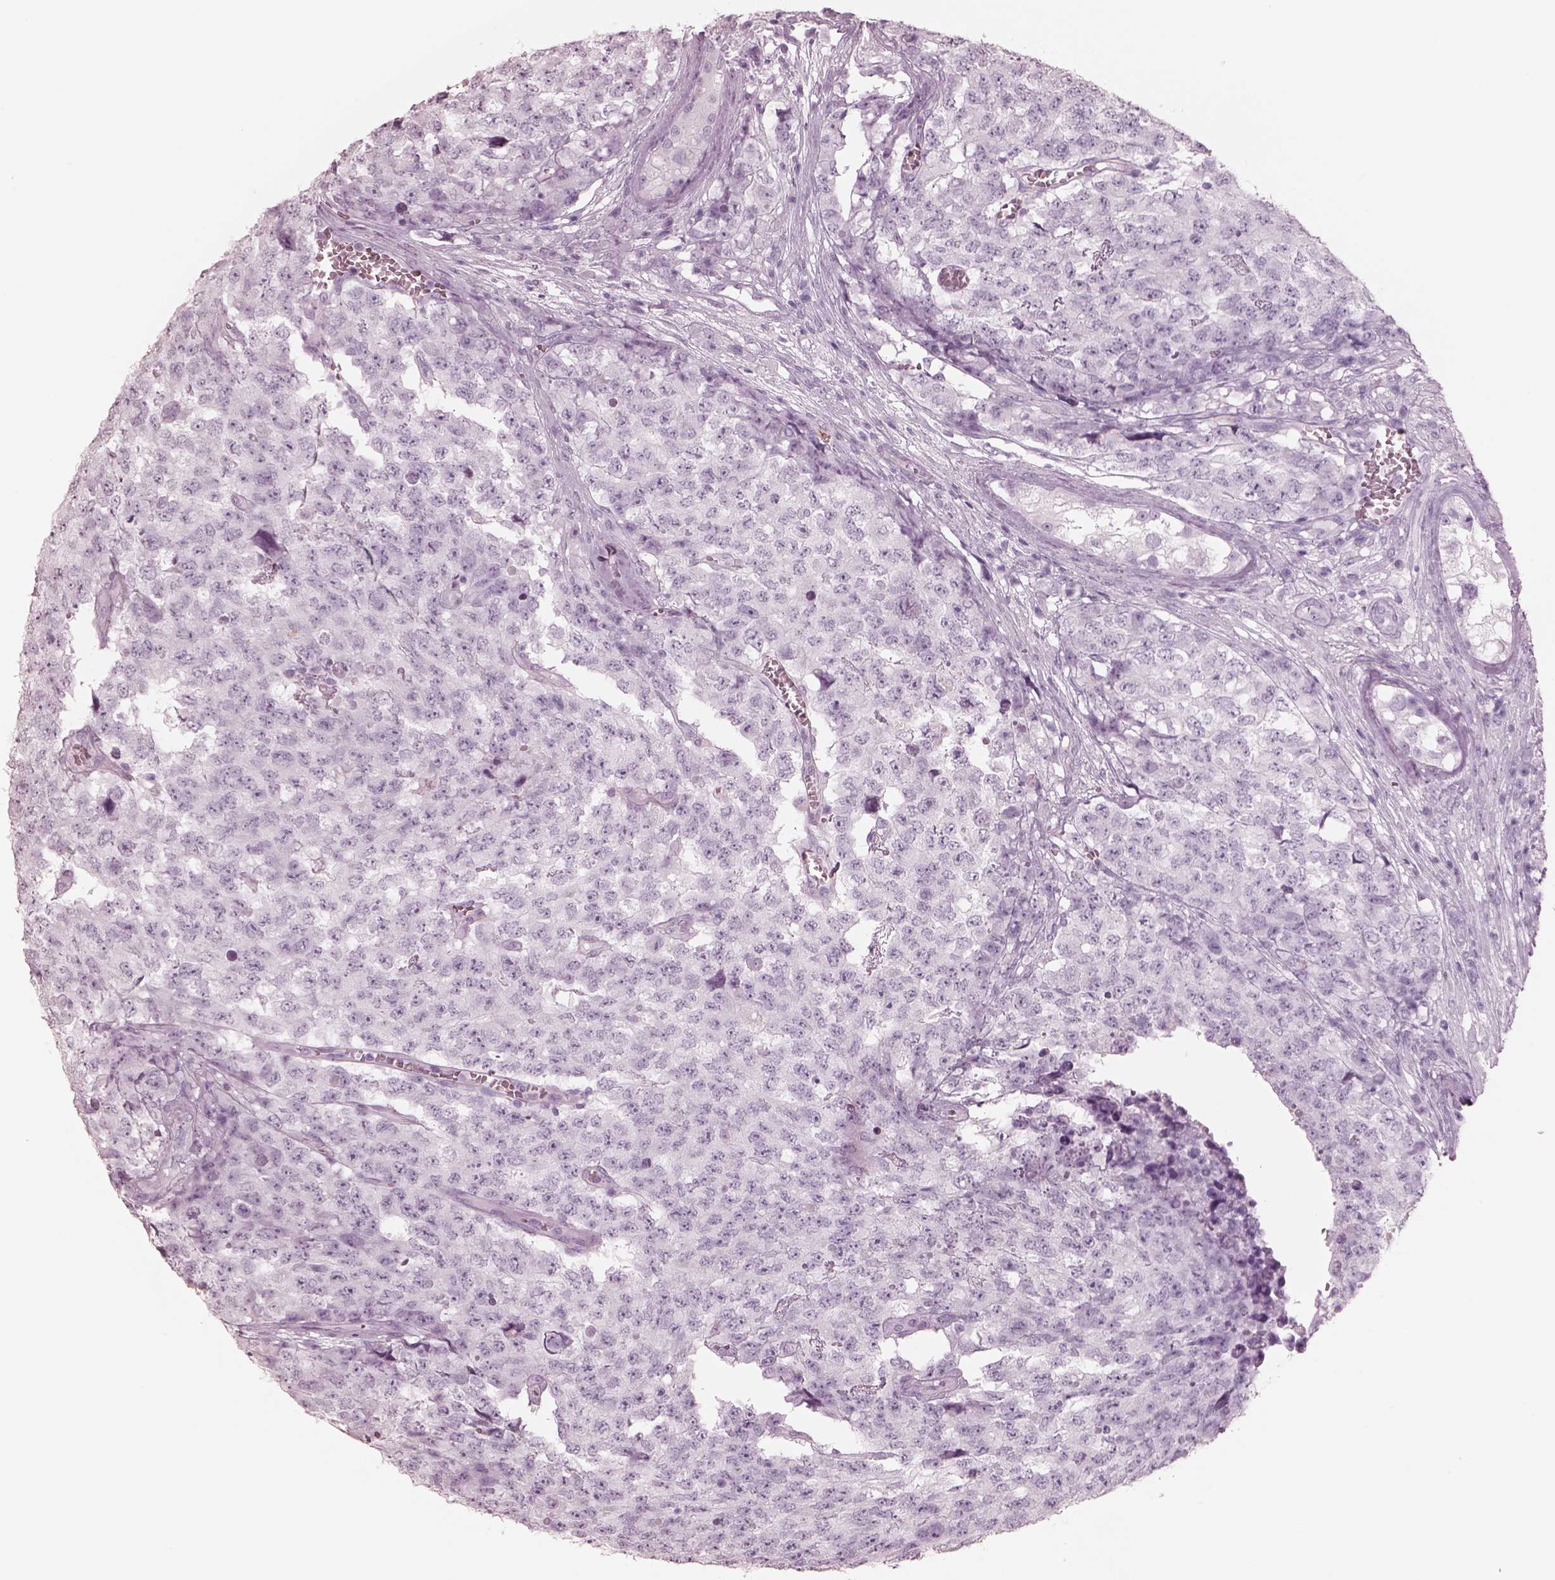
{"staining": {"intensity": "negative", "quantity": "none", "location": "none"}, "tissue": "testis cancer", "cell_type": "Tumor cells", "image_type": "cancer", "snomed": [{"axis": "morphology", "description": "Carcinoma, Embryonal, NOS"}, {"axis": "topography", "description": "Testis"}], "caption": "The photomicrograph shows no staining of tumor cells in testis embryonal carcinoma.", "gene": "ELANE", "patient": {"sex": "male", "age": 23}}